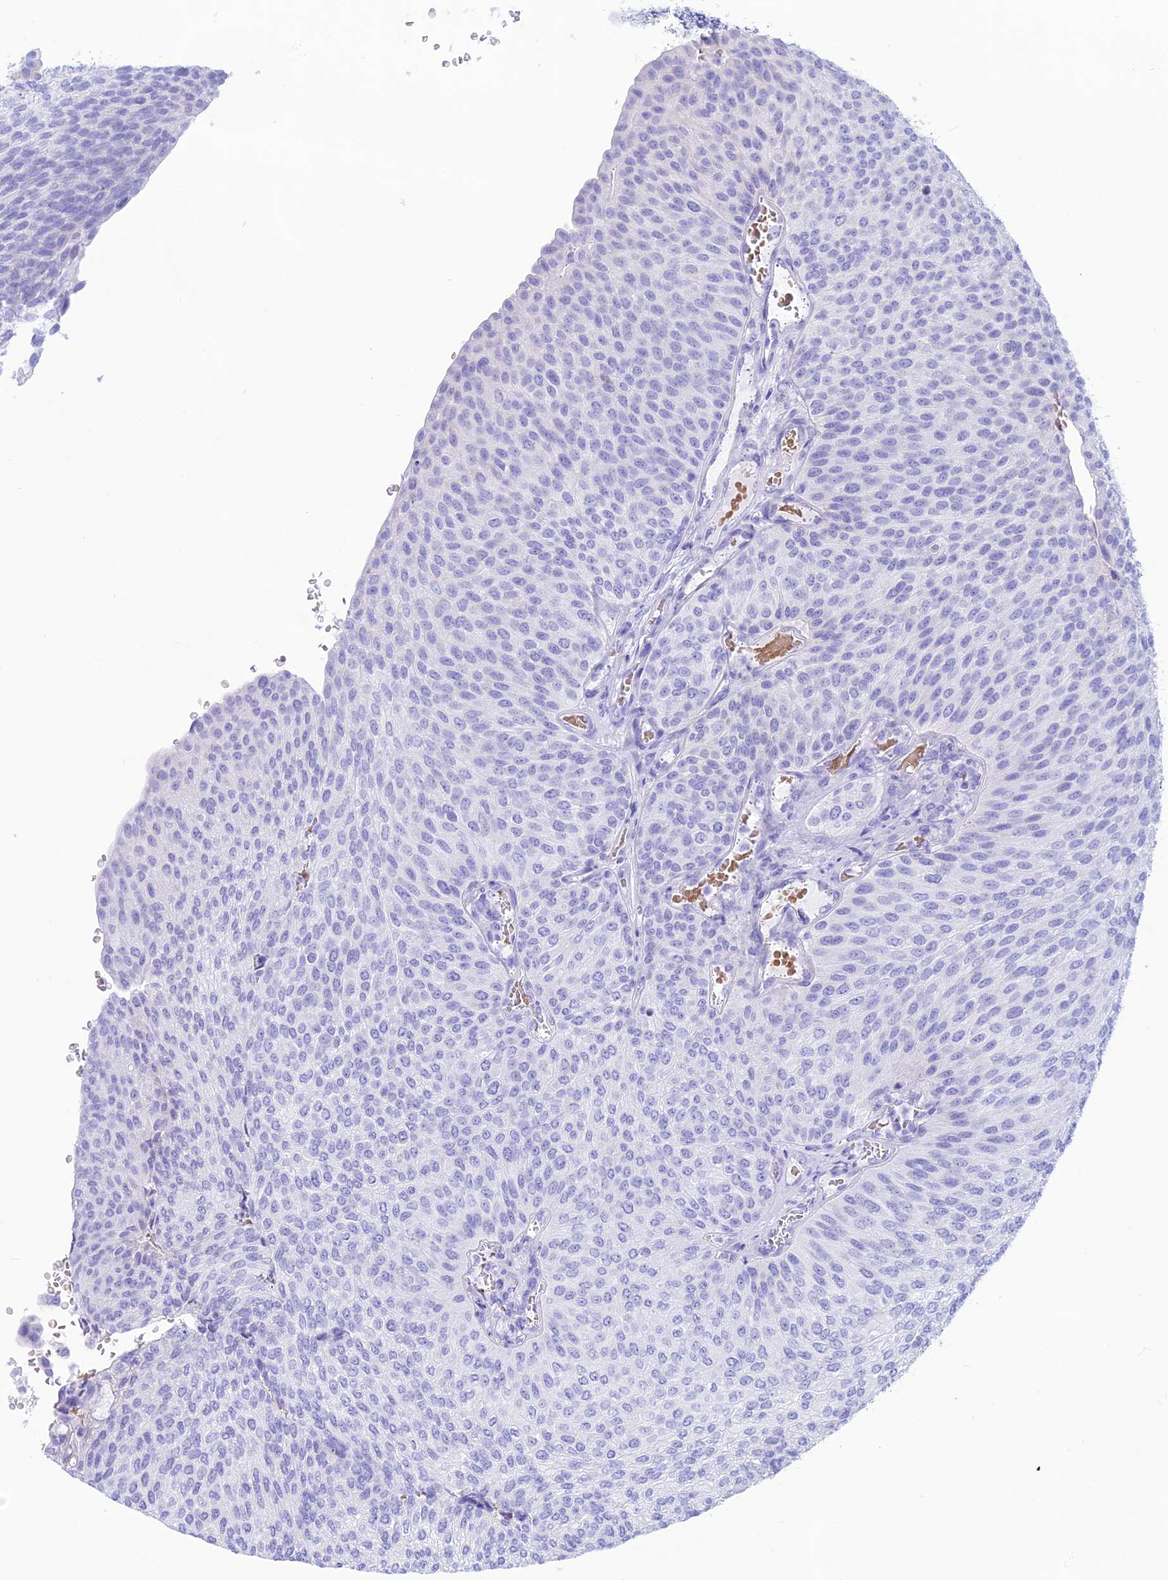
{"staining": {"intensity": "negative", "quantity": "none", "location": "none"}, "tissue": "urothelial cancer", "cell_type": "Tumor cells", "image_type": "cancer", "snomed": [{"axis": "morphology", "description": "Urothelial carcinoma, High grade"}, {"axis": "topography", "description": "Urinary bladder"}], "caption": "A photomicrograph of human urothelial cancer is negative for staining in tumor cells.", "gene": "GLYATL1", "patient": {"sex": "female", "age": 79}}